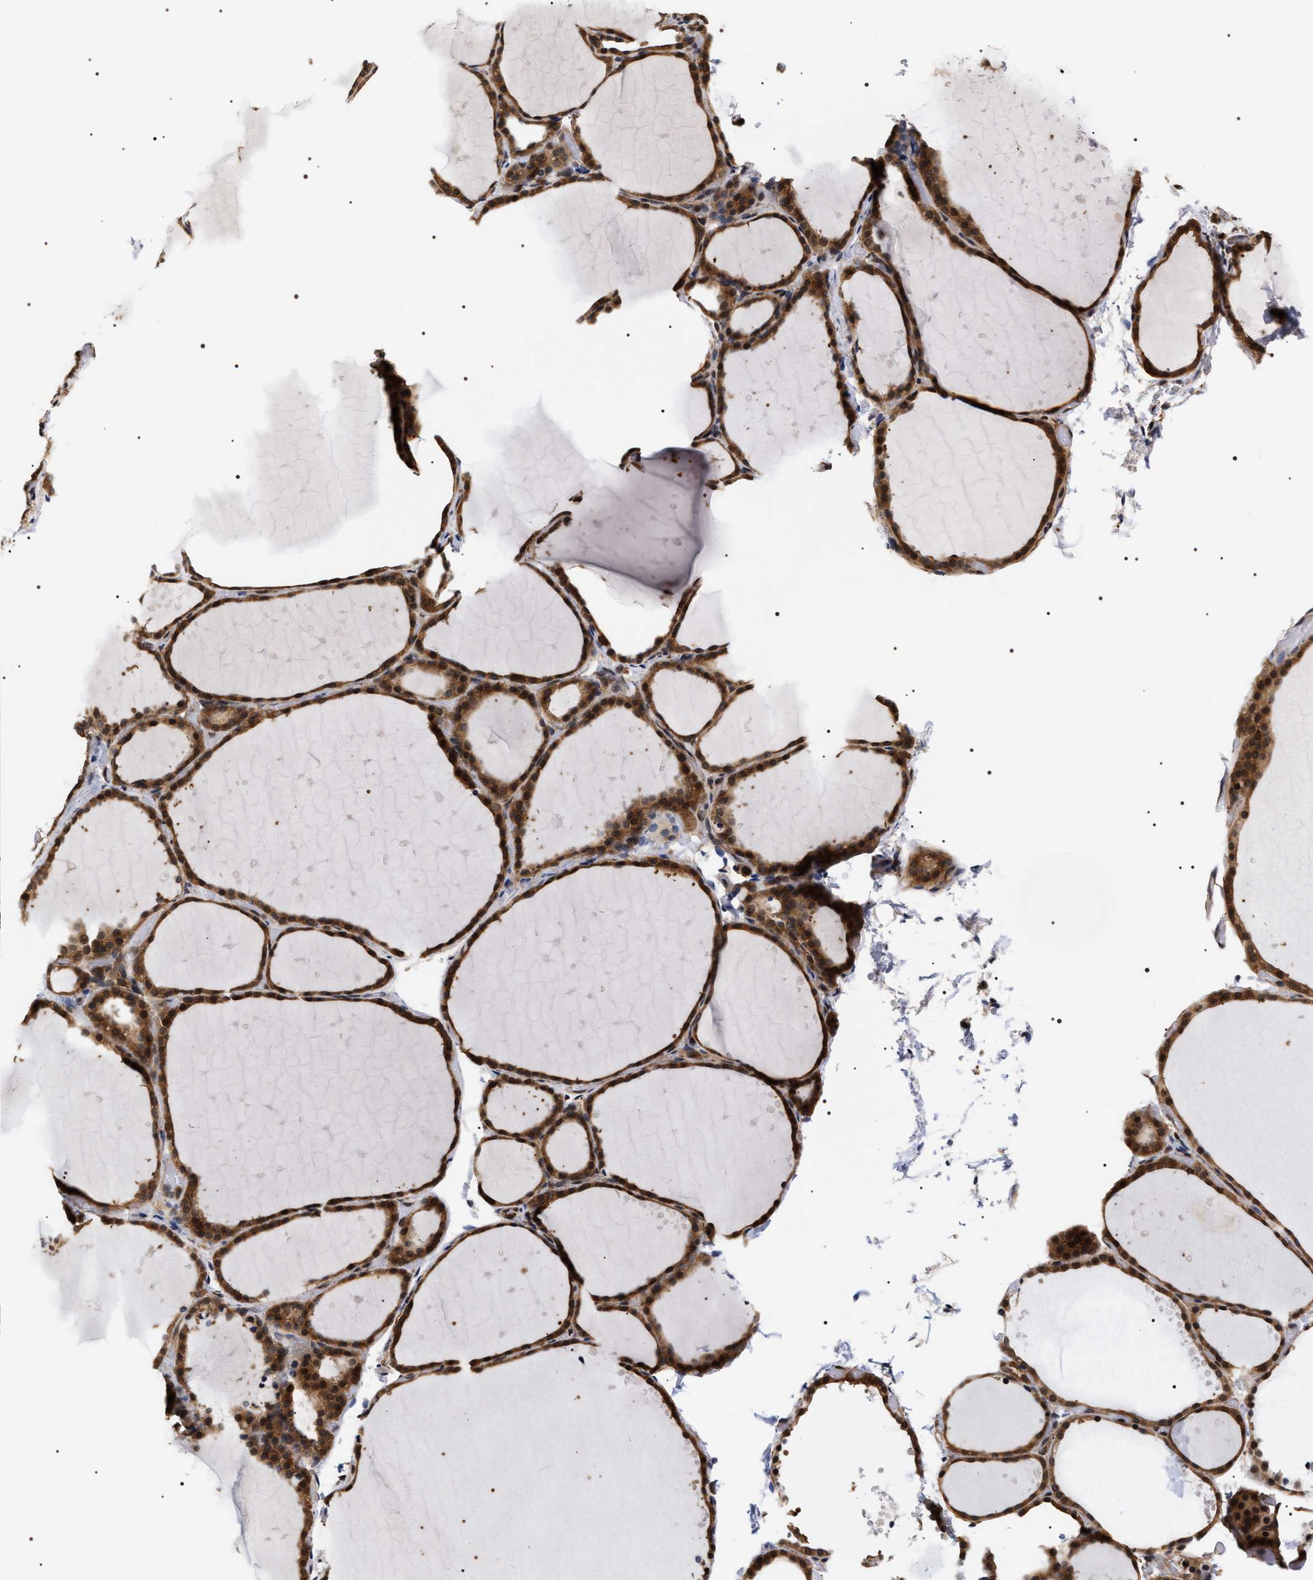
{"staining": {"intensity": "moderate", "quantity": ">75%", "location": "cytoplasmic/membranous,nuclear"}, "tissue": "thyroid gland", "cell_type": "Glandular cells", "image_type": "normal", "snomed": [{"axis": "morphology", "description": "Normal tissue, NOS"}, {"axis": "topography", "description": "Thyroid gland"}], "caption": "DAB (3,3'-diaminobenzidine) immunohistochemical staining of benign thyroid gland exhibits moderate cytoplasmic/membranous,nuclear protein positivity in about >75% of glandular cells. (DAB IHC, brown staining for protein, blue staining for nuclei).", "gene": "BAG6", "patient": {"sex": "female", "age": 44}}